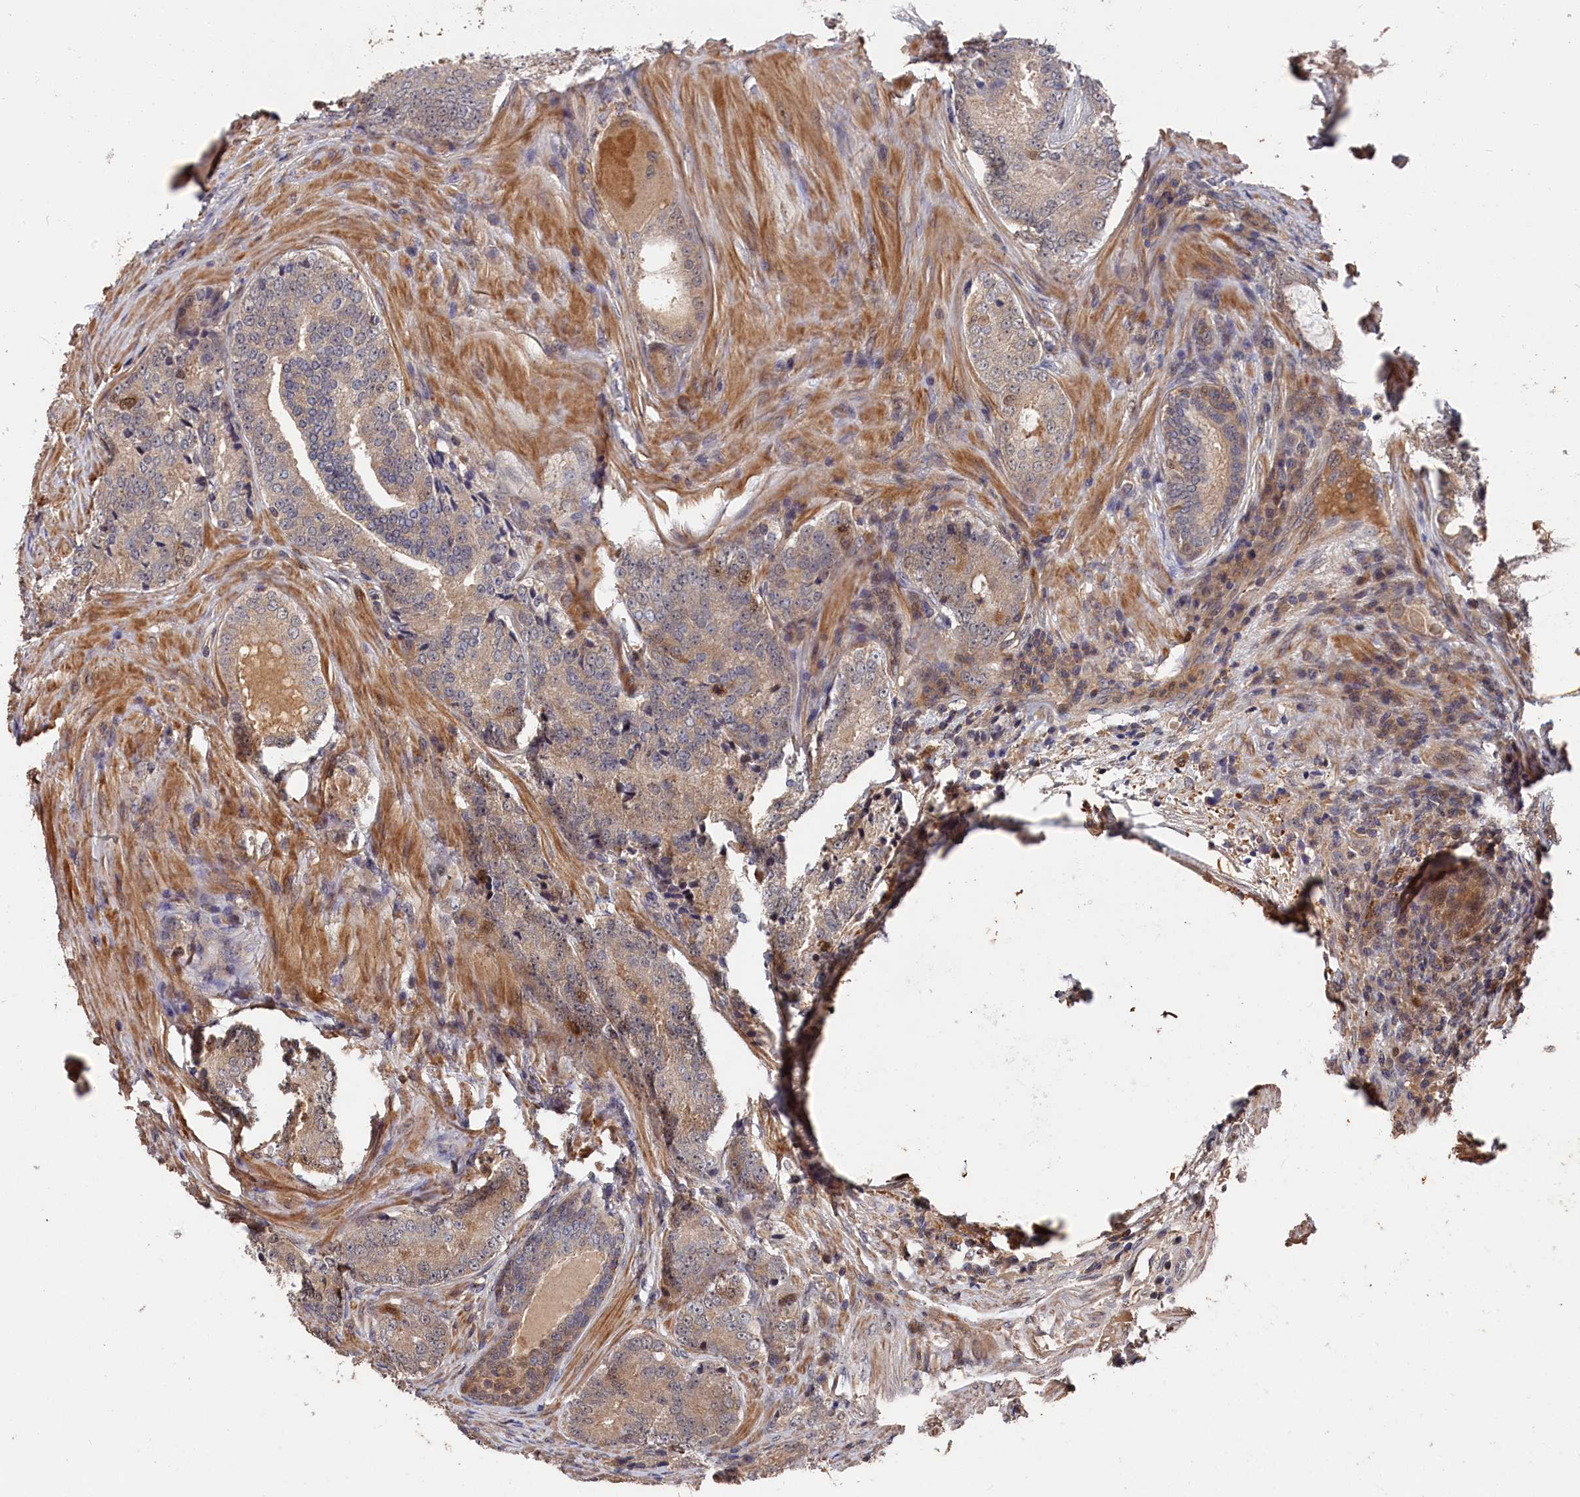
{"staining": {"intensity": "weak", "quantity": "<25%", "location": "cytoplasmic/membranous"}, "tissue": "prostate cancer", "cell_type": "Tumor cells", "image_type": "cancer", "snomed": [{"axis": "morphology", "description": "Adenocarcinoma, Low grade"}, {"axis": "topography", "description": "Prostate"}], "caption": "DAB (3,3'-diaminobenzidine) immunohistochemical staining of human prostate adenocarcinoma (low-grade) demonstrates no significant positivity in tumor cells.", "gene": "RMI2", "patient": {"sex": "male", "age": 68}}